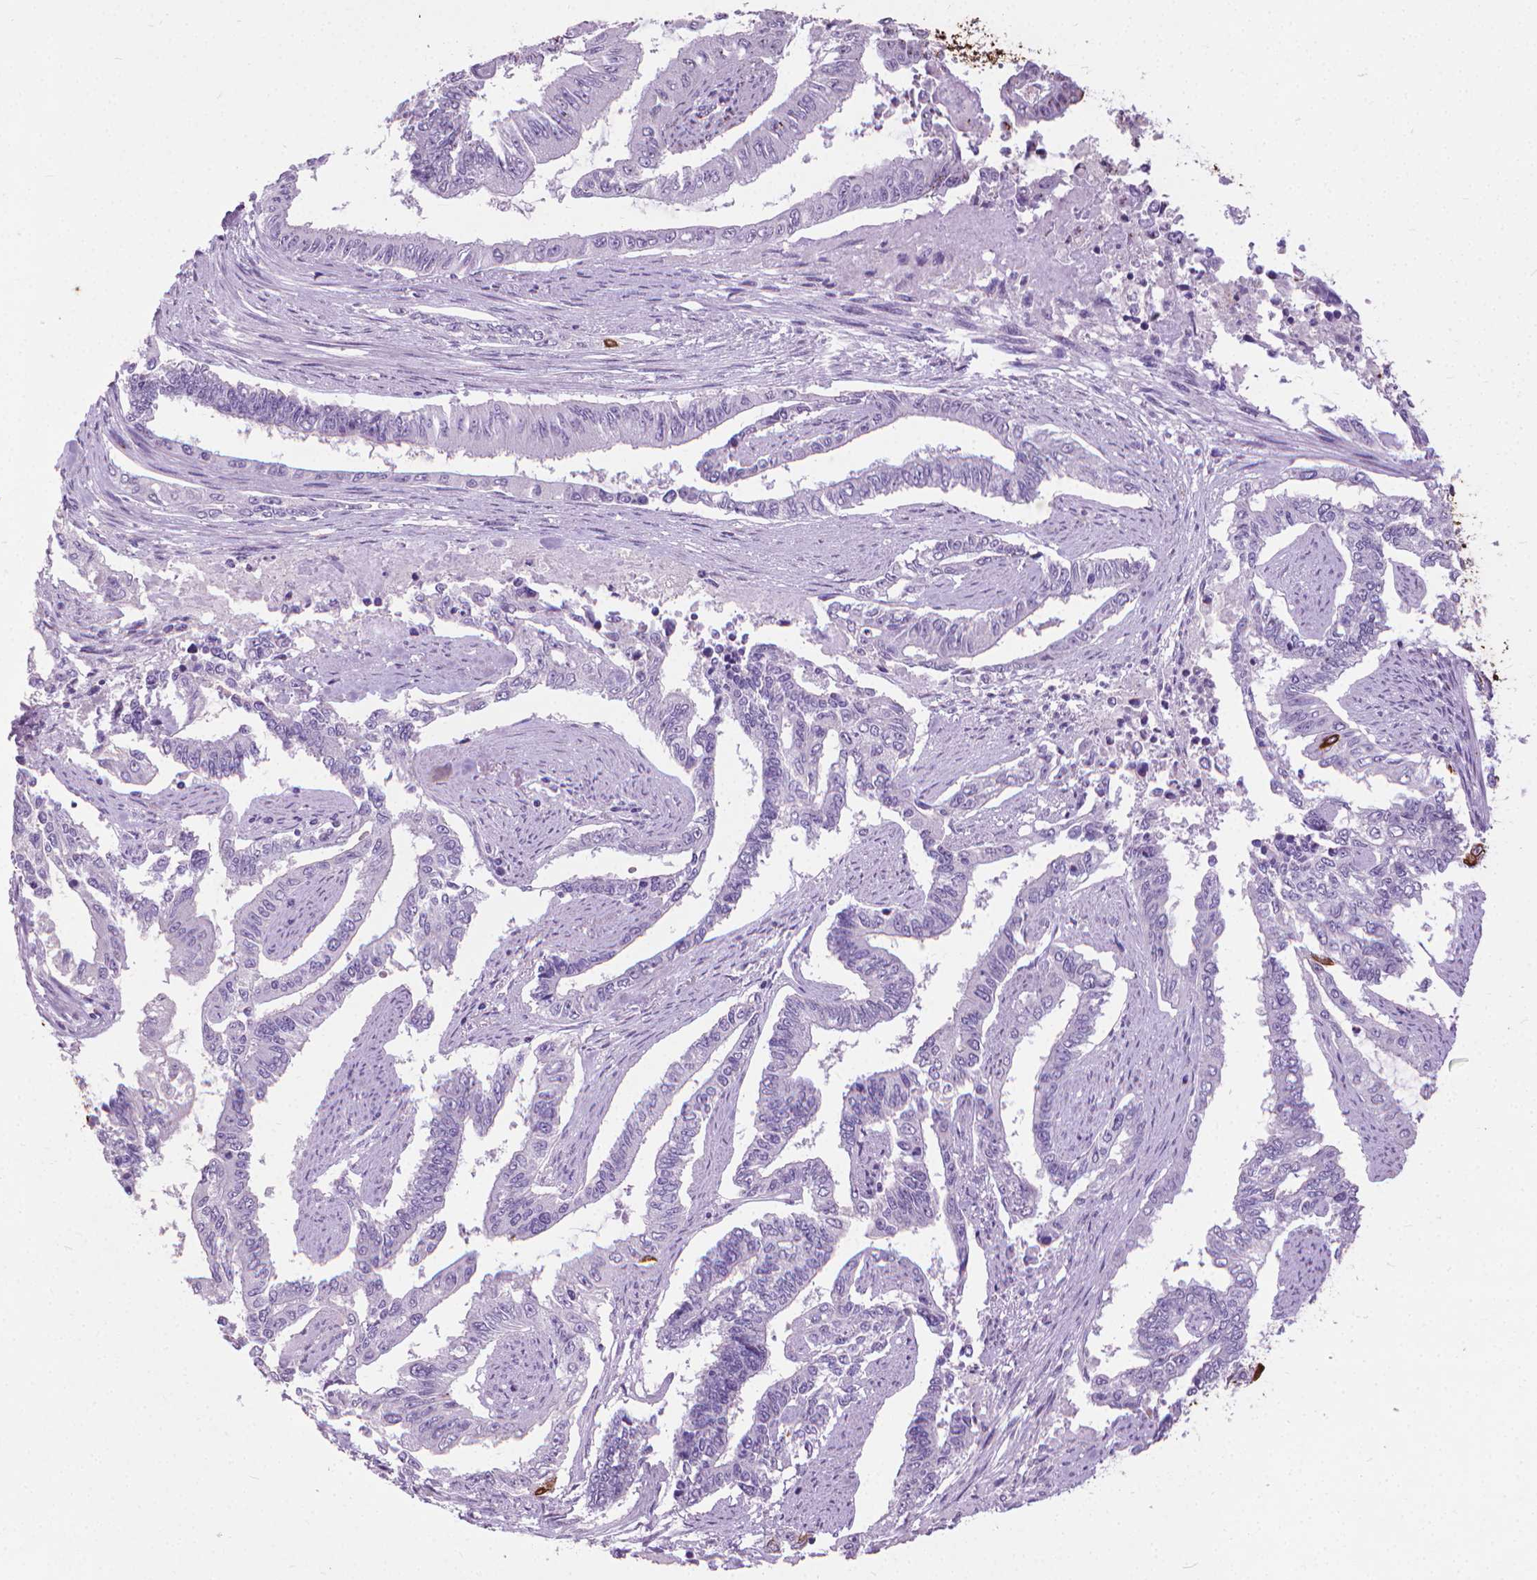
{"staining": {"intensity": "negative", "quantity": "none", "location": "none"}, "tissue": "endometrial cancer", "cell_type": "Tumor cells", "image_type": "cancer", "snomed": [{"axis": "morphology", "description": "Adenocarcinoma, NOS"}, {"axis": "topography", "description": "Uterus"}], "caption": "Immunohistochemical staining of human endometrial adenocarcinoma shows no significant expression in tumor cells. The staining is performed using DAB brown chromogen with nuclei counter-stained in using hematoxylin.", "gene": "KRT5", "patient": {"sex": "female", "age": 59}}